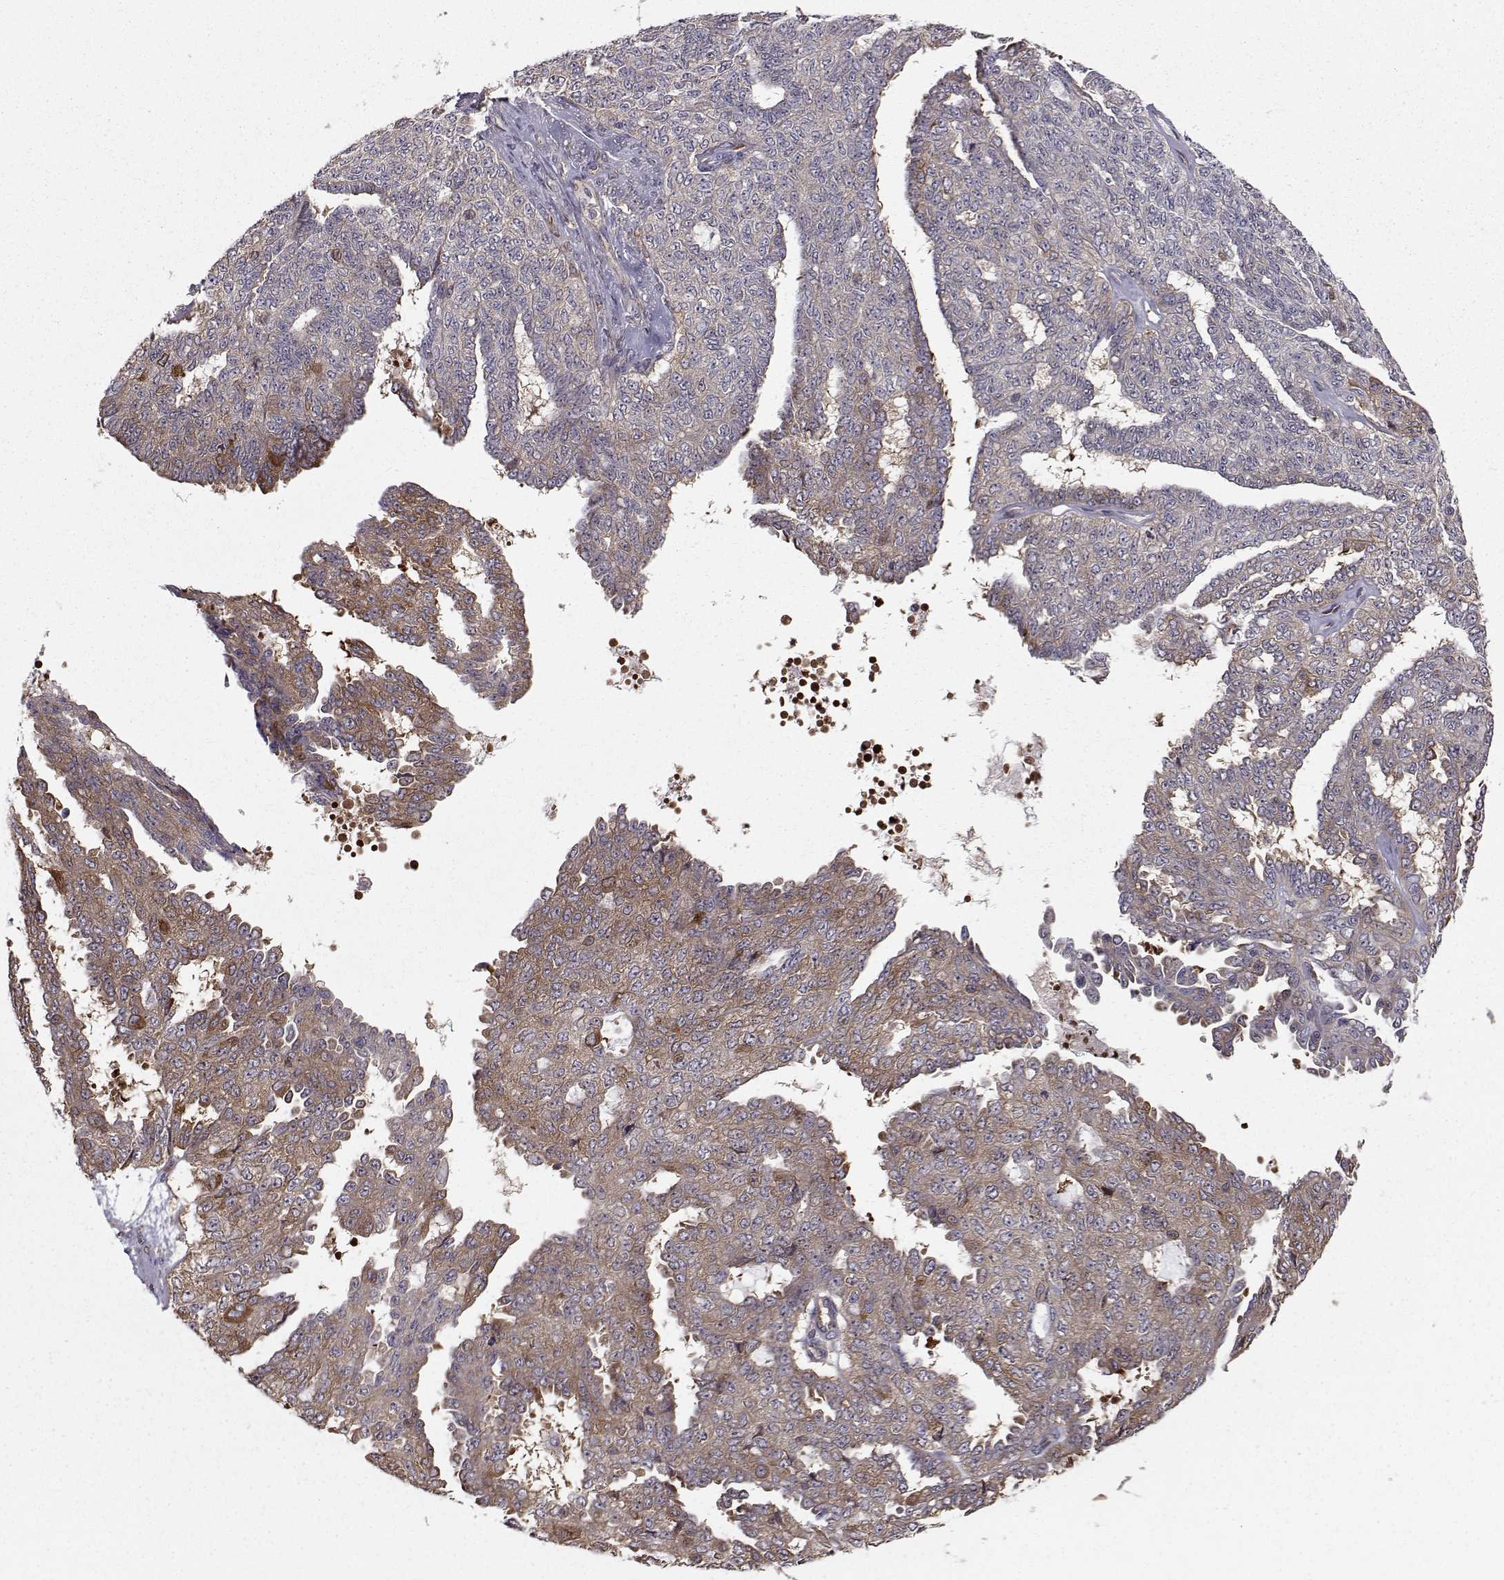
{"staining": {"intensity": "moderate", "quantity": "25%-75%", "location": "cytoplasmic/membranous"}, "tissue": "ovarian cancer", "cell_type": "Tumor cells", "image_type": "cancer", "snomed": [{"axis": "morphology", "description": "Cystadenocarcinoma, serous, NOS"}, {"axis": "topography", "description": "Ovary"}], "caption": "Ovarian cancer (serous cystadenocarcinoma) was stained to show a protein in brown. There is medium levels of moderate cytoplasmic/membranous expression in about 25%-75% of tumor cells. (Brightfield microscopy of DAB IHC at high magnification).", "gene": "HSP90AB1", "patient": {"sex": "female", "age": 71}}